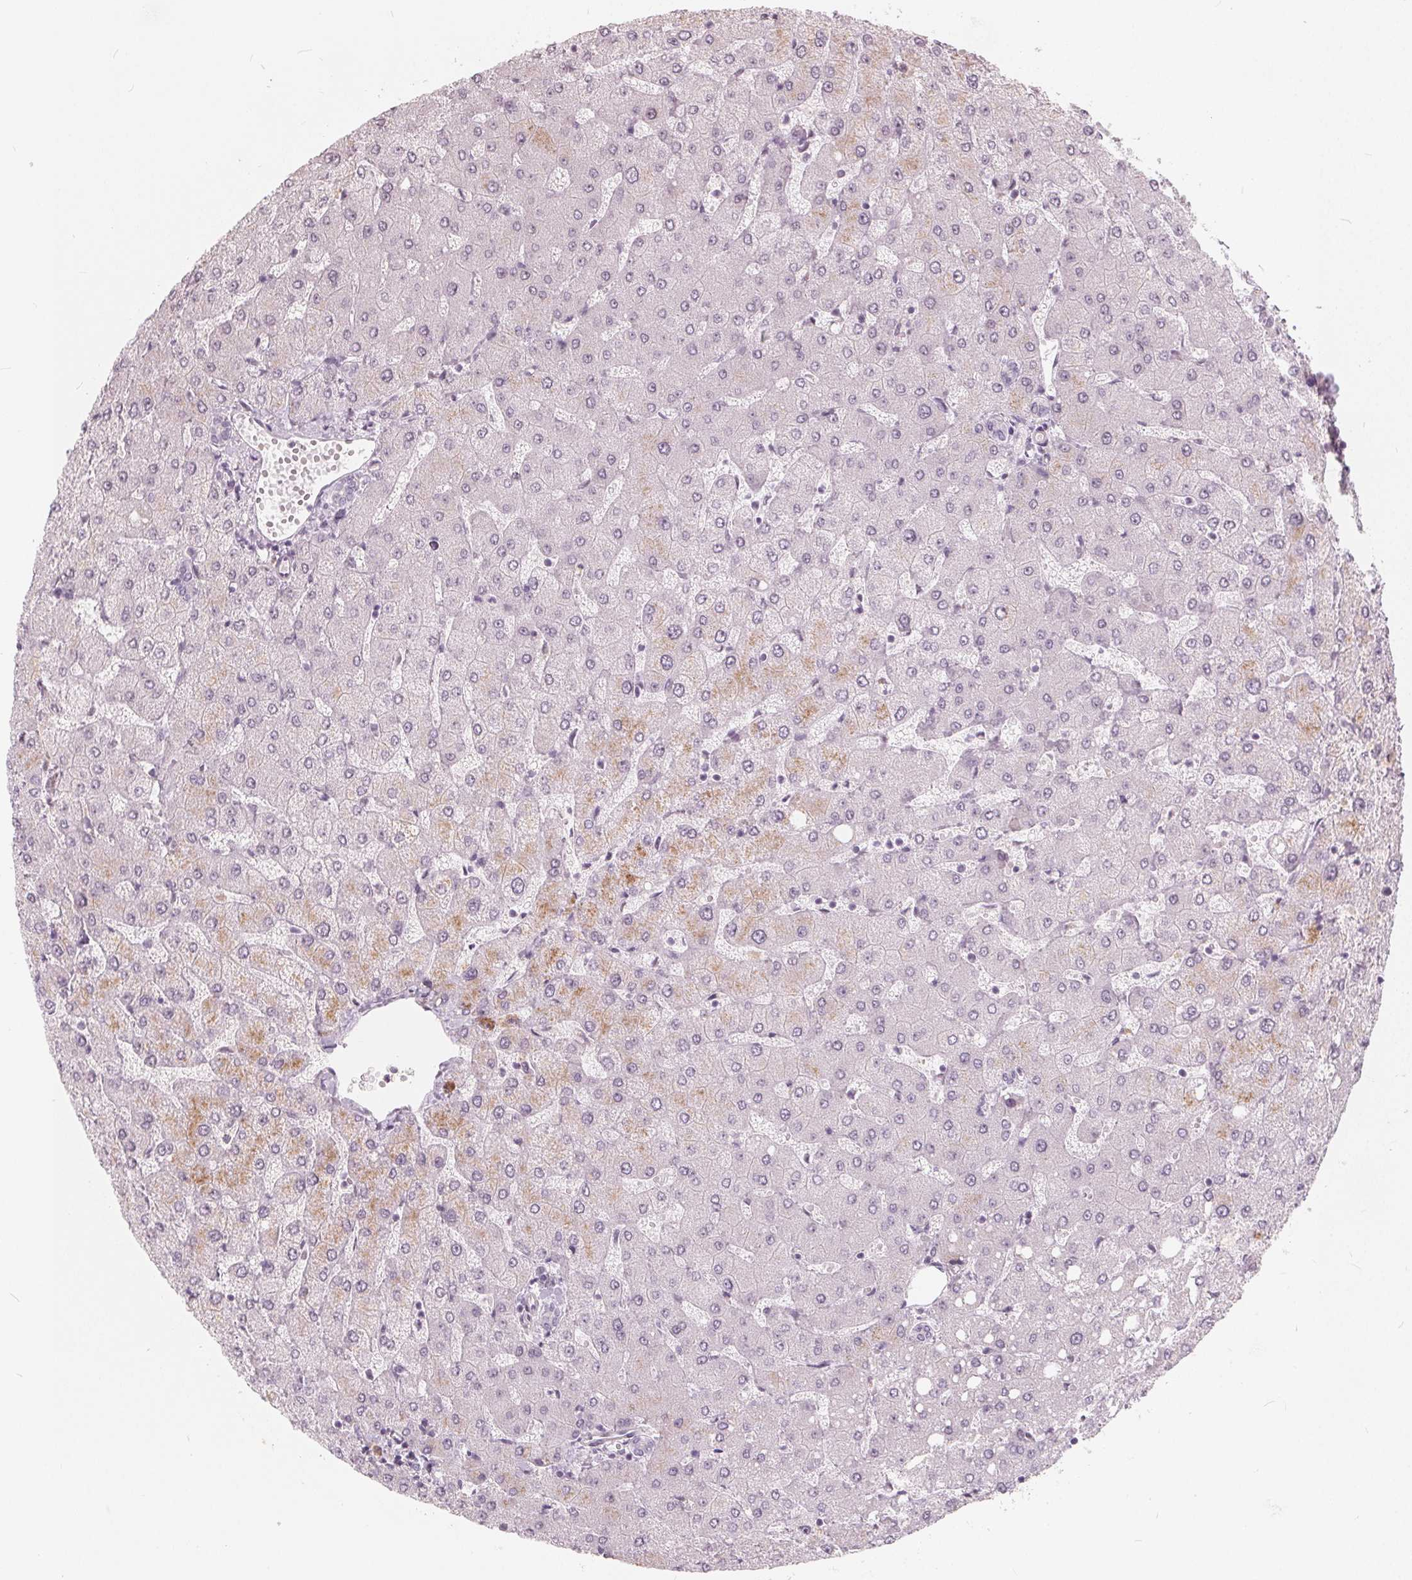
{"staining": {"intensity": "negative", "quantity": "none", "location": "none"}, "tissue": "liver", "cell_type": "Cholangiocytes", "image_type": "normal", "snomed": [{"axis": "morphology", "description": "Normal tissue, NOS"}, {"axis": "topography", "description": "Liver"}], "caption": "This is an immunohistochemistry image of unremarkable liver. There is no positivity in cholangiocytes.", "gene": "NUP210L", "patient": {"sex": "female", "age": 54}}